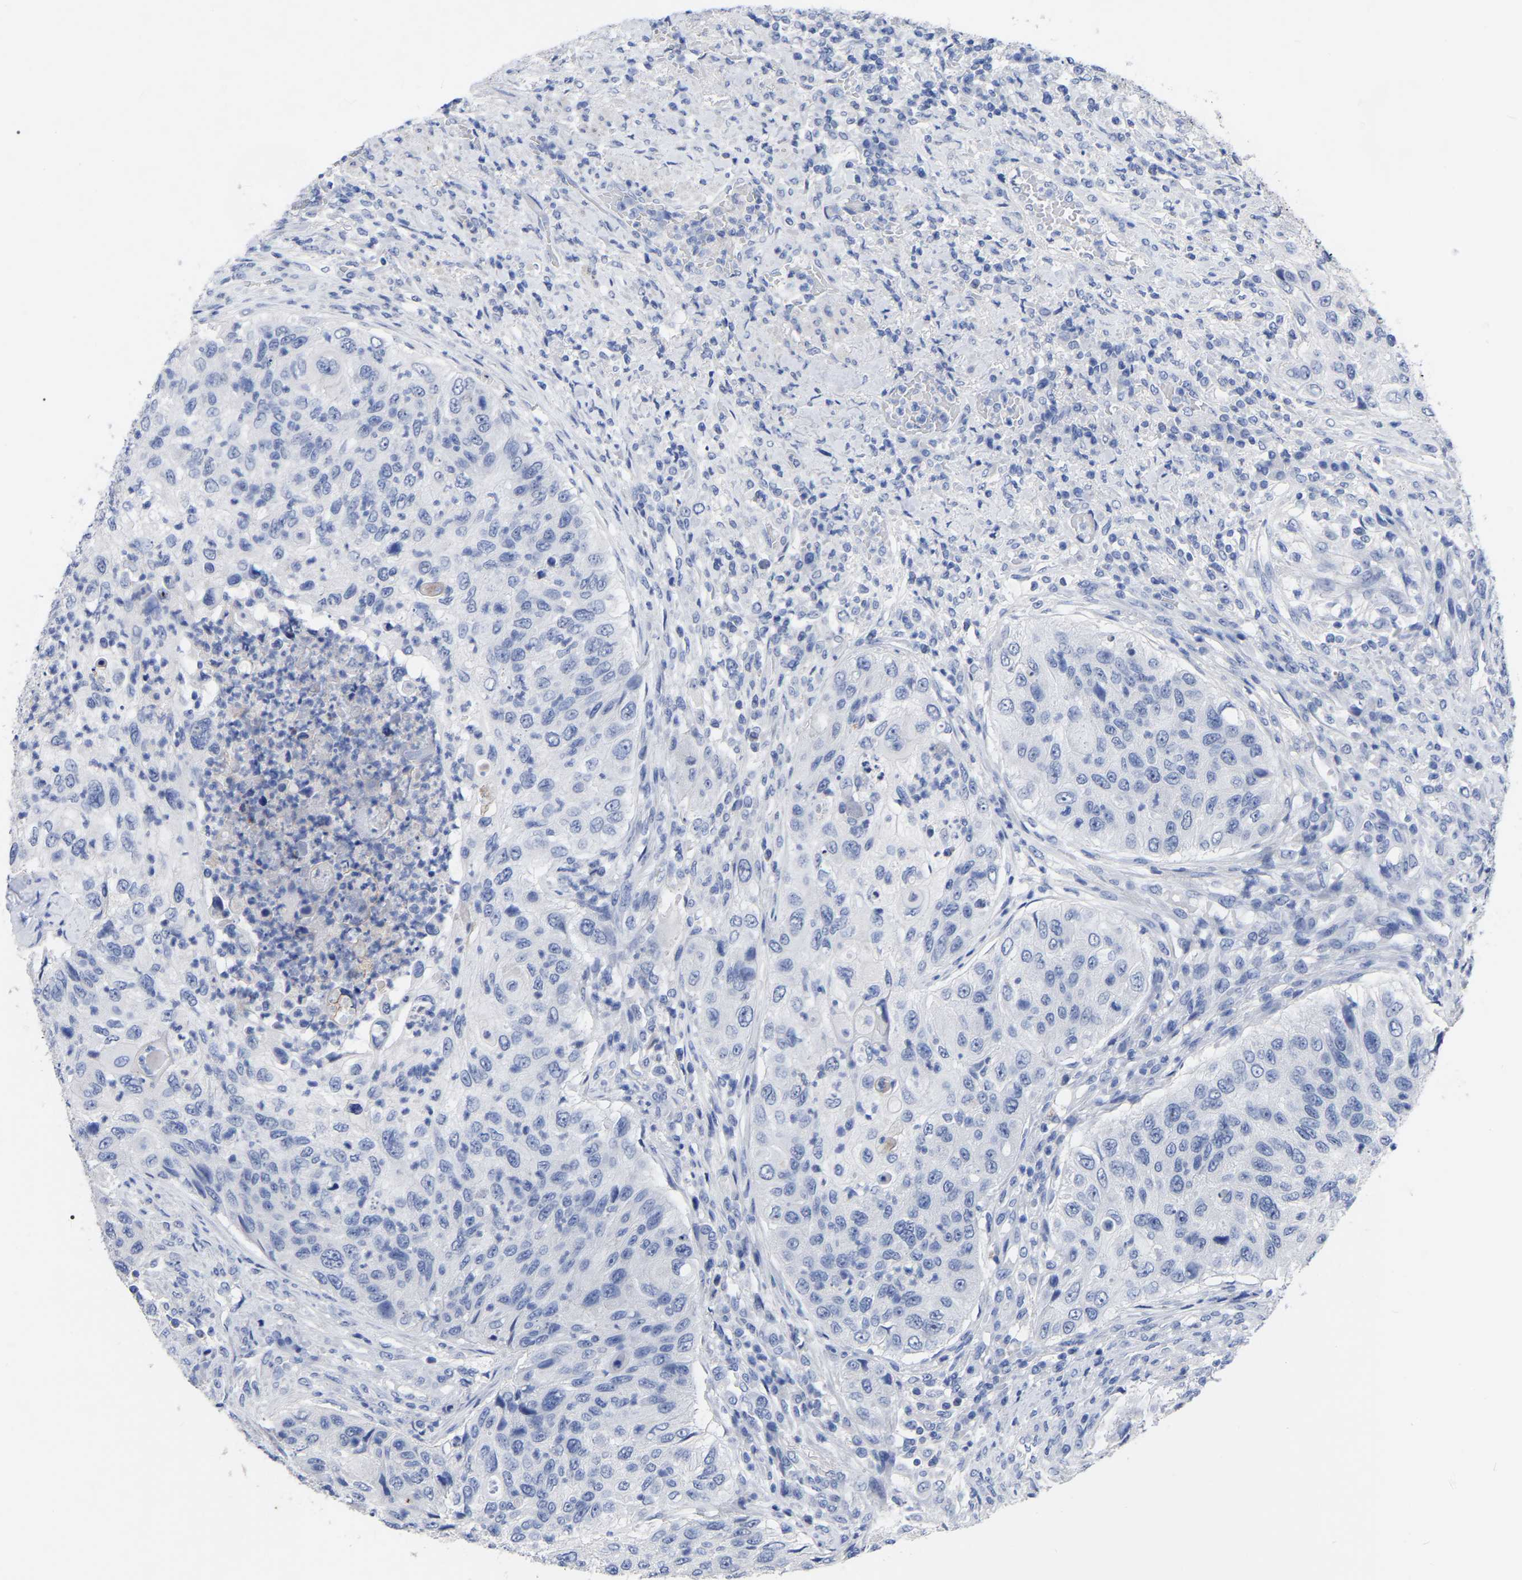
{"staining": {"intensity": "negative", "quantity": "none", "location": "none"}, "tissue": "urothelial cancer", "cell_type": "Tumor cells", "image_type": "cancer", "snomed": [{"axis": "morphology", "description": "Urothelial carcinoma, High grade"}, {"axis": "topography", "description": "Urinary bladder"}], "caption": "High magnification brightfield microscopy of urothelial cancer stained with DAB (3,3'-diaminobenzidine) (brown) and counterstained with hematoxylin (blue): tumor cells show no significant staining.", "gene": "ANXA13", "patient": {"sex": "female", "age": 60}}